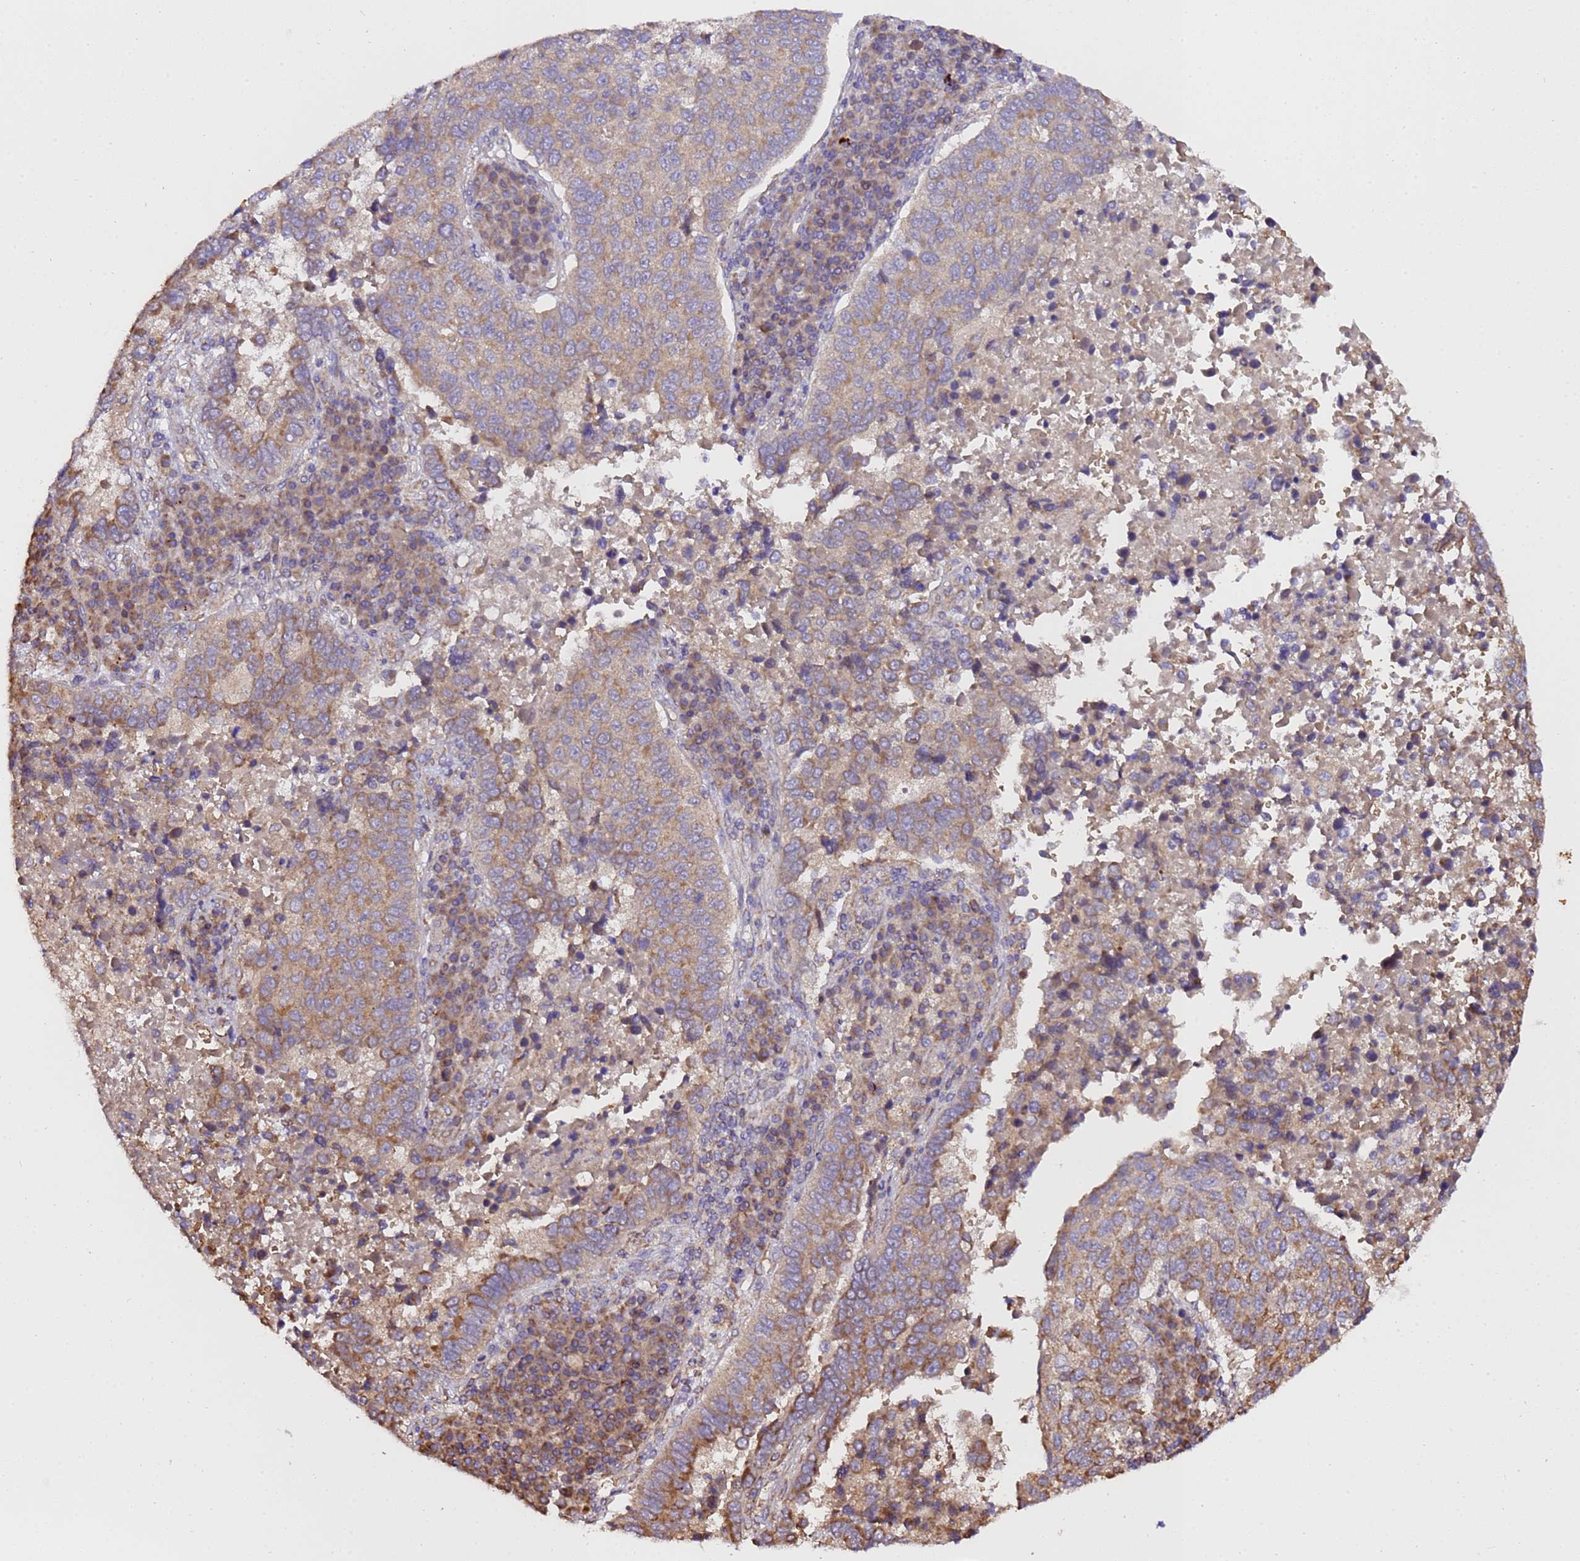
{"staining": {"intensity": "moderate", "quantity": "25%-75%", "location": "cytoplasmic/membranous"}, "tissue": "lung cancer", "cell_type": "Tumor cells", "image_type": "cancer", "snomed": [{"axis": "morphology", "description": "Squamous cell carcinoma, NOS"}, {"axis": "topography", "description": "Lung"}], "caption": "Squamous cell carcinoma (lung) stained with DAB immunohistochemistry (IHC) displays medium levels of moderate cytoplasmic/membranous positivity in approximately 25%-75% of tumor cells. Ihc stains the protein in brown and the nuclei are stained blue.", "gene": "LRRIQ1", "patient": {"sex": "male", "age": 73}}